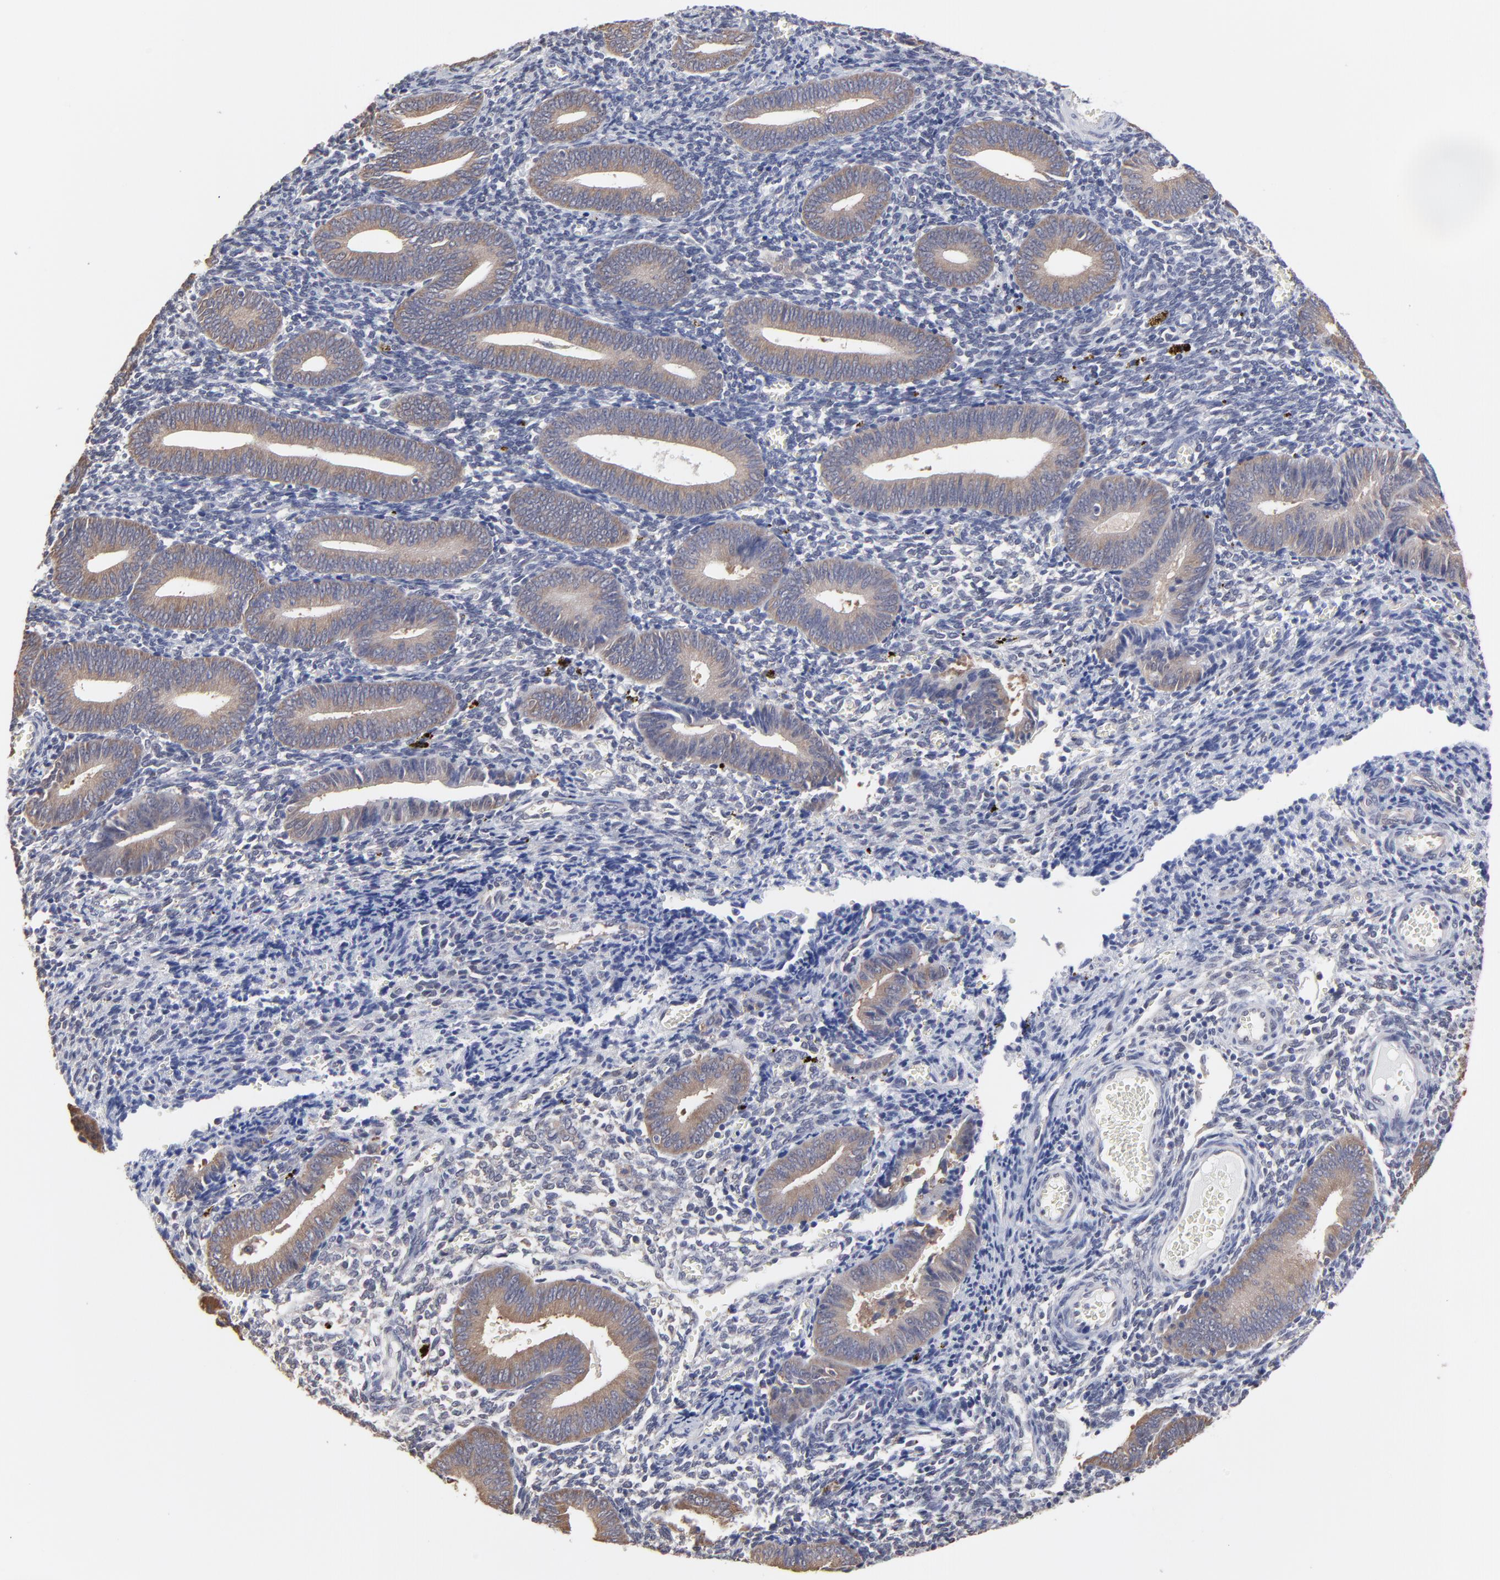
{"staining": {"intensity": "weak", "quantity": "<25%", "location": "cytoplasmic/membranous"}, "tissue": "endometrium", "cell_type": "Cells in endometrial stroma", "image_type": "normal", "snomed": [{"axis": "morphology", "description": "Normal tissue, NOS"}, {"axis": "topography", "description": "Uterus"}, {"axis": "topography", "description": "Endometrium"}], "caption": "Micrograph shows no significant protein positivity in cells in endometrial stroma of normal endometrium. The staining is performed using DAB (3,3'-diaminobenzidine) brown chromogen with nuclei counter-stained in using hematoxylin.", "gene": "CCT2", "patient": {"sex": "female", "age": 33}}